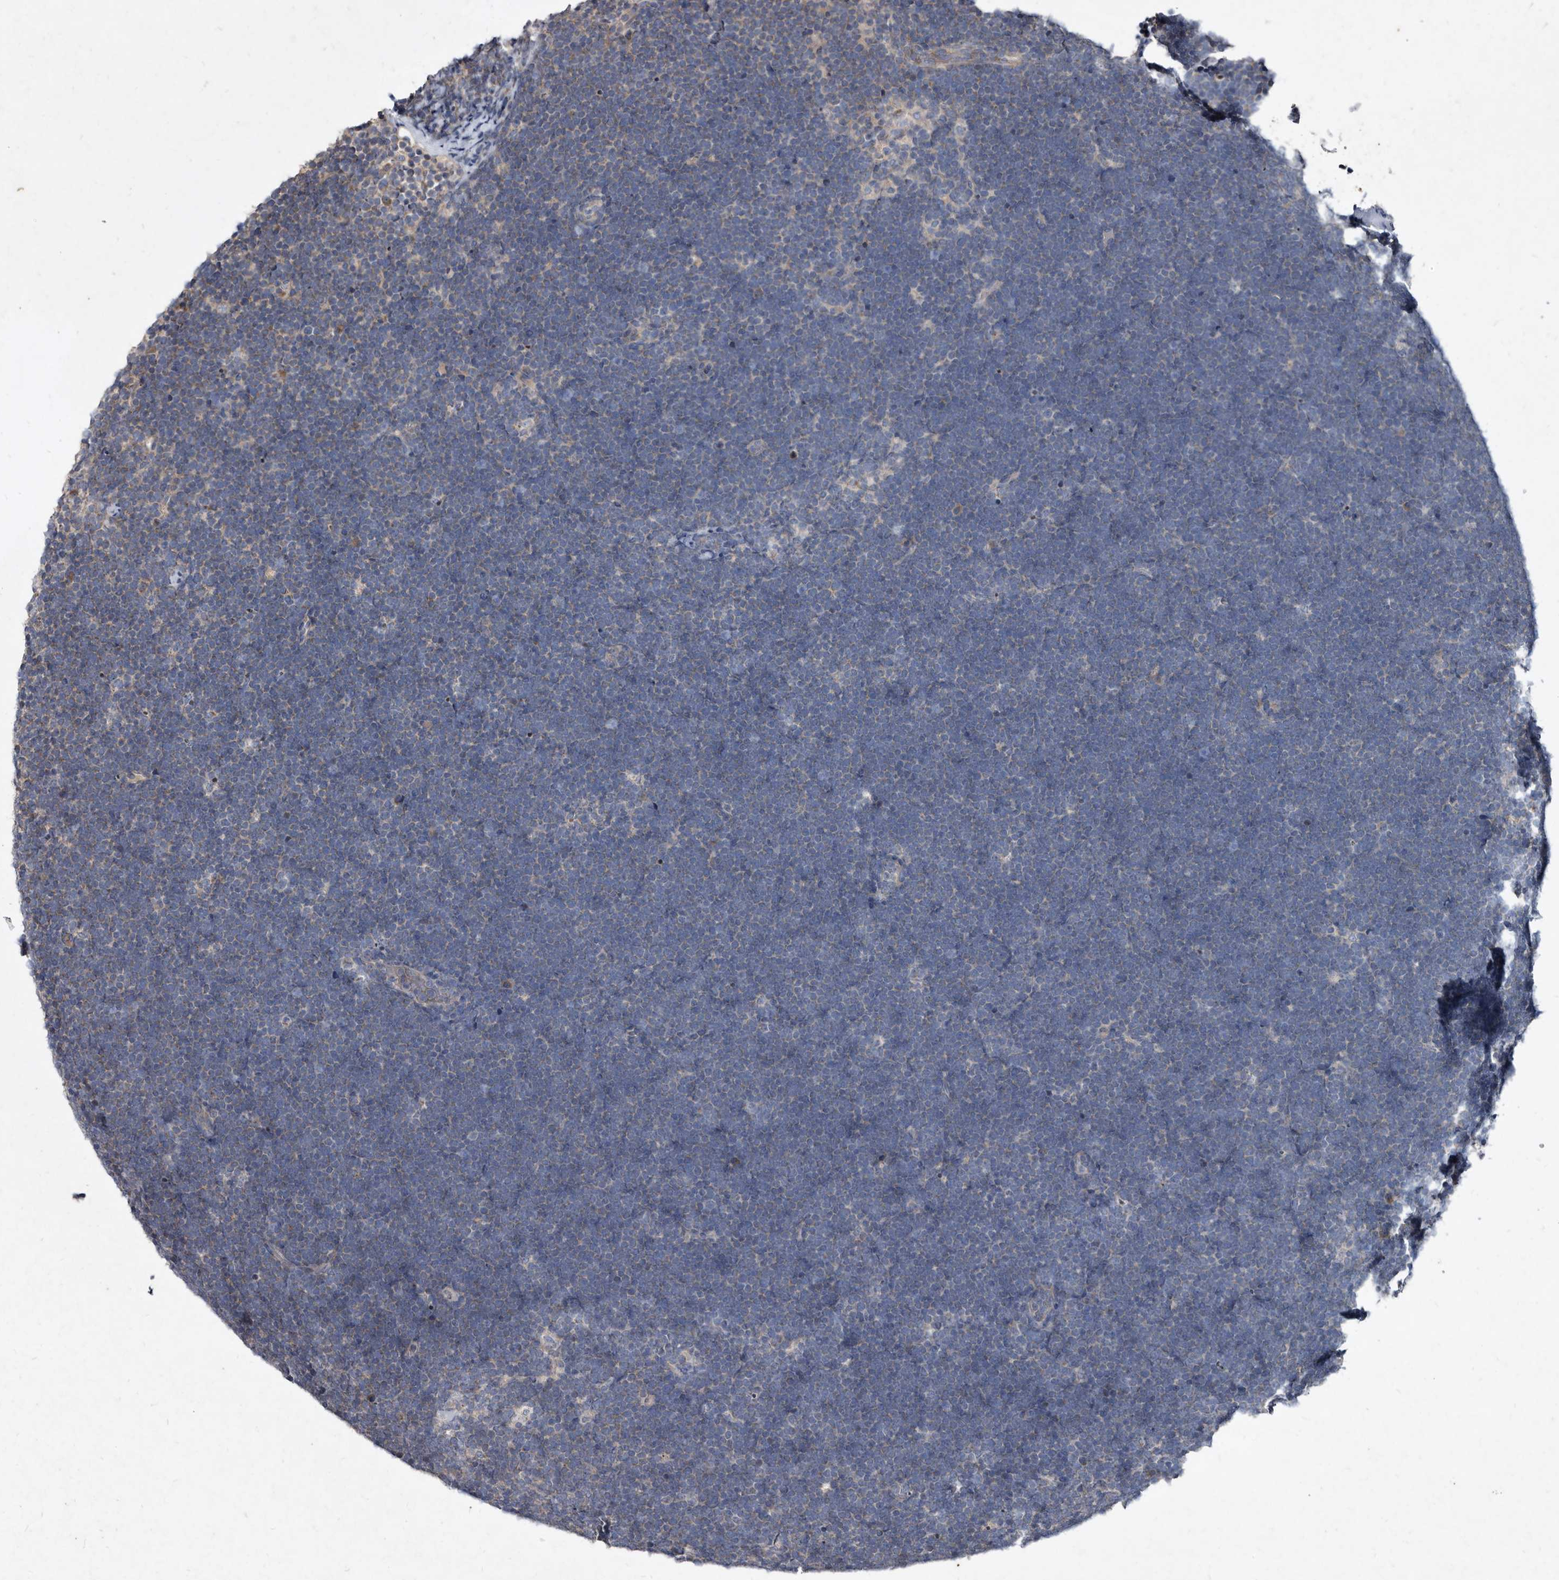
{"staining": {"intensity": "negative", "quantity": "none", "location": "none"}, "tissue": "lymphoma", "cell_type": "Tumor cells", "image_type": "cancer", "snomed": [{"axis": "morphology", "description": "Malignant lymphoma, non-Hodgkin's type, High grade"}, {"axis": "topography", "description": "Lymph node"}], "caption": "Tumor cells show no significant expression in lymphoma.", "gene": "YPEL3", "patient": {"sex": "male", "age": 13}}